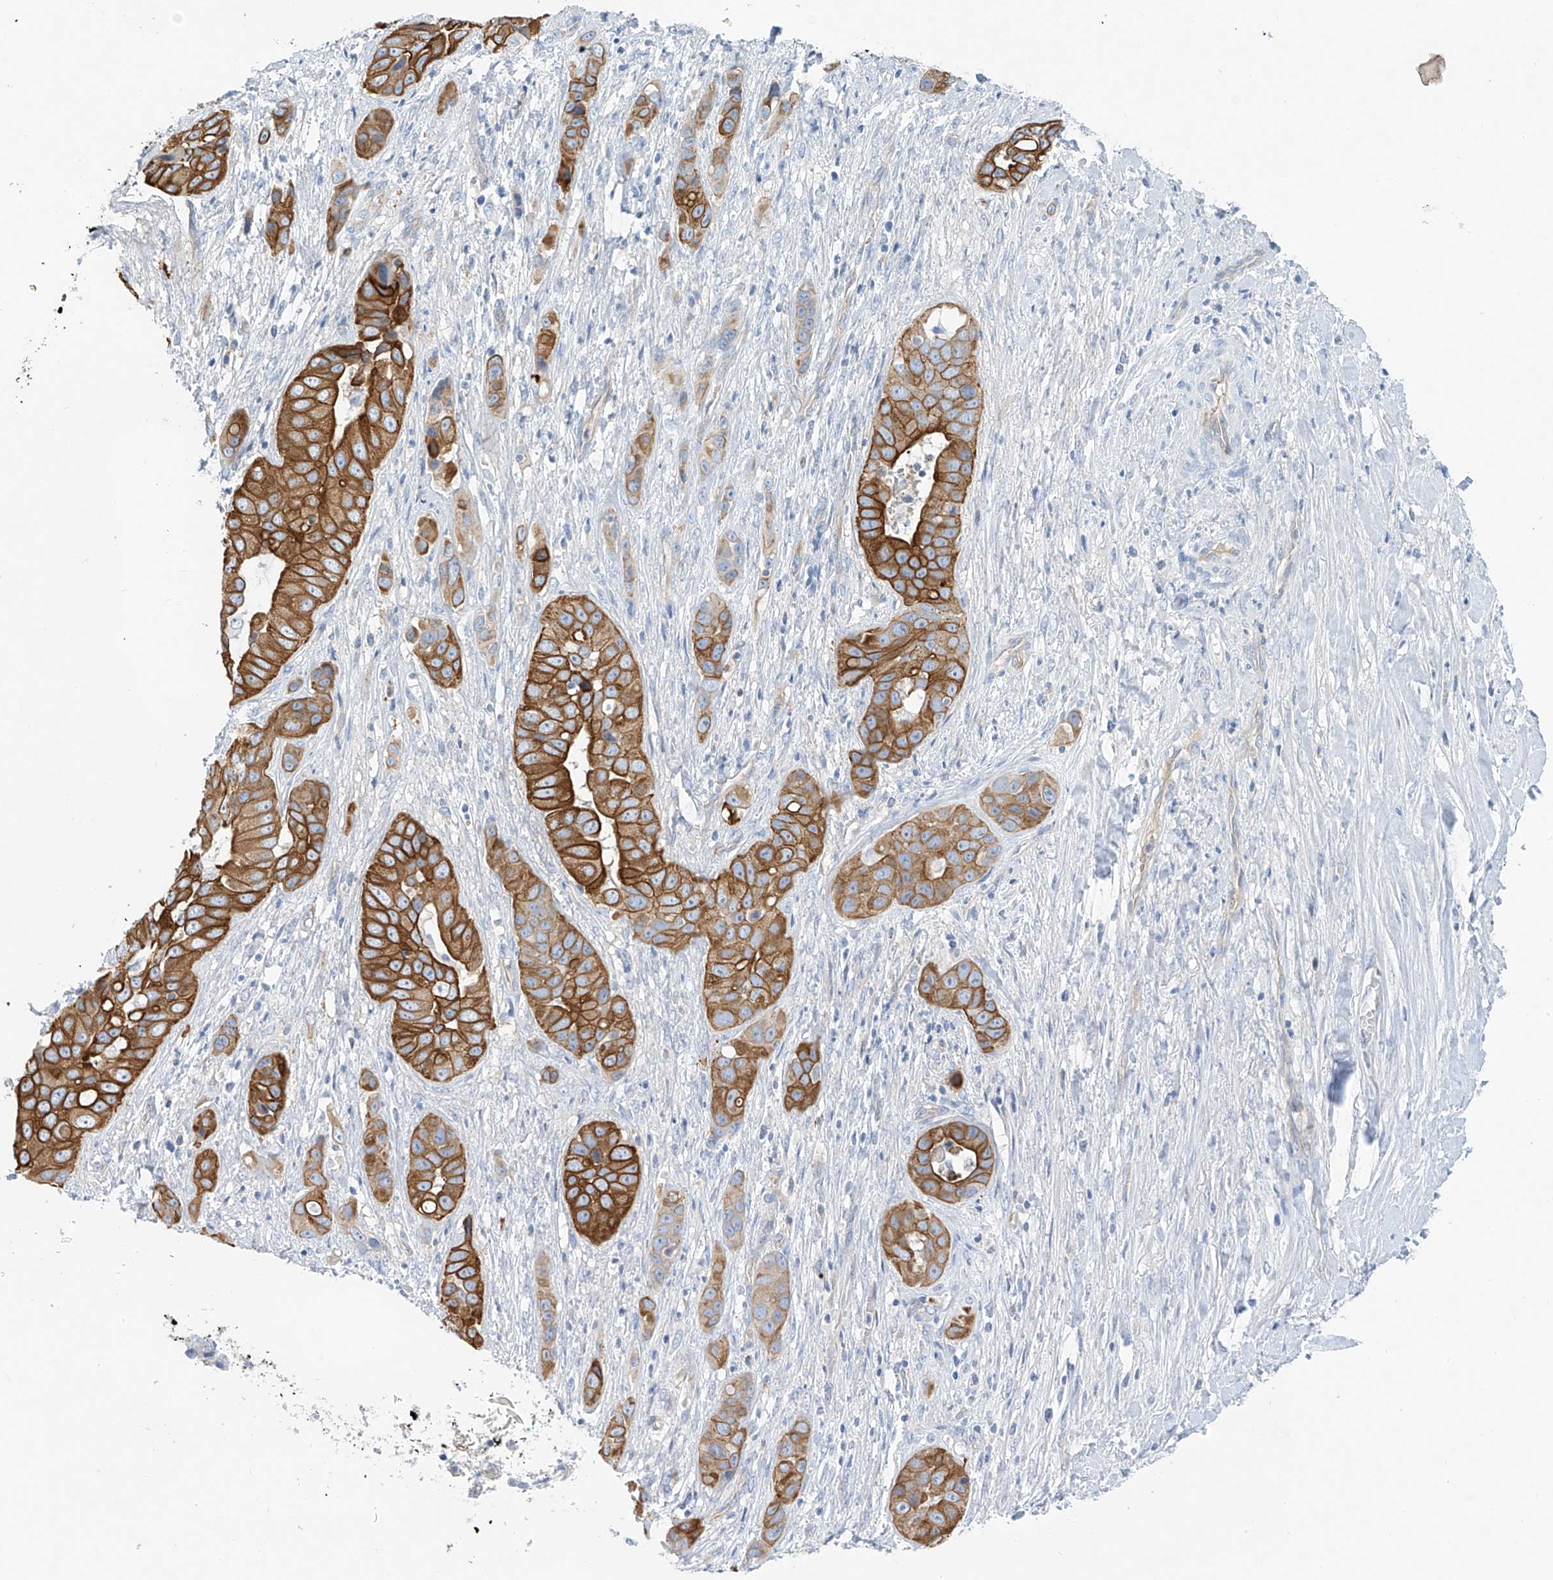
{"staining": {"intensity": "moderate", "quantity": ">75%", "location": "cytoplasmic/membranous"}, "tissue": "liver cancer", "cell_type": "Tumor cells", "image_type": "cancer", "snomed": [{"axis": "morphology", "description": "Cholangiocarcinoma"}, {"axis": "topography", "description": "Liver"}], "caption": "Immunohistochemistry (IHC) image of liver cancer stained for a protein (brown), which reveals medium levels of moderate cytoplasmic/membranous positivity in about >75% of tumor cells.", "gene": "PIK3C2B", "patient": {"sex": "female", "age": 52}}